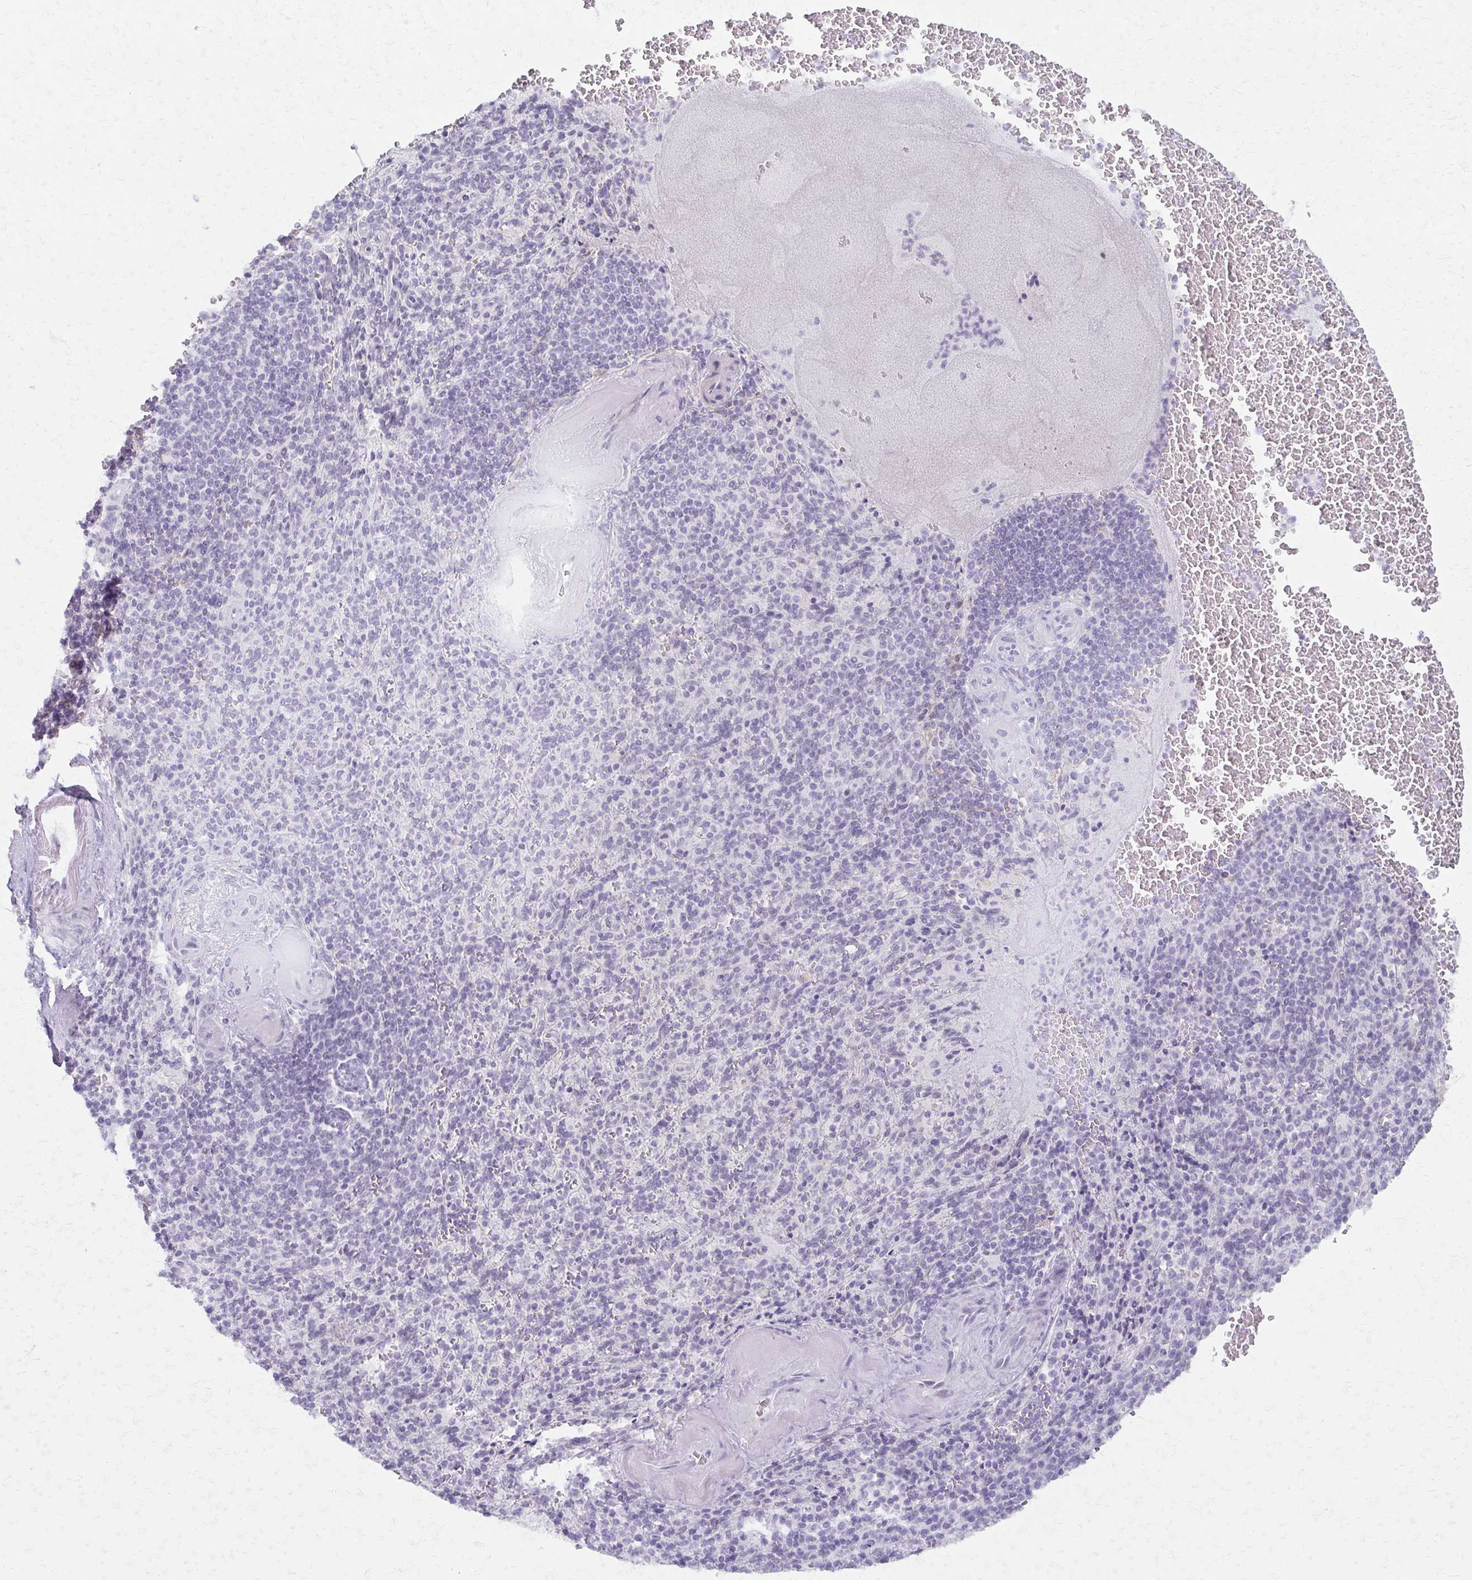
{"staining": {"intensity": "negative", "quantity": "none", "location": "none"}, "tissue": "spleen", "cell_type": "Cells in red pulp", "image_type": "normal", "snomed": [{"axis": "morphology", "description": "Normal tissue, NOS"}, {"axis": "topography", "description": "Spleen"}], "caption": "Immunohistochemistry (IHC) histopathology image of benign spleen: spleen stained with DAB (3,3'-diaminobenzidine) demonstrates no significant protein expression in cells in red pulp.", "gene": "MORC4", "patient": {"sex": "female", "age": 74}}